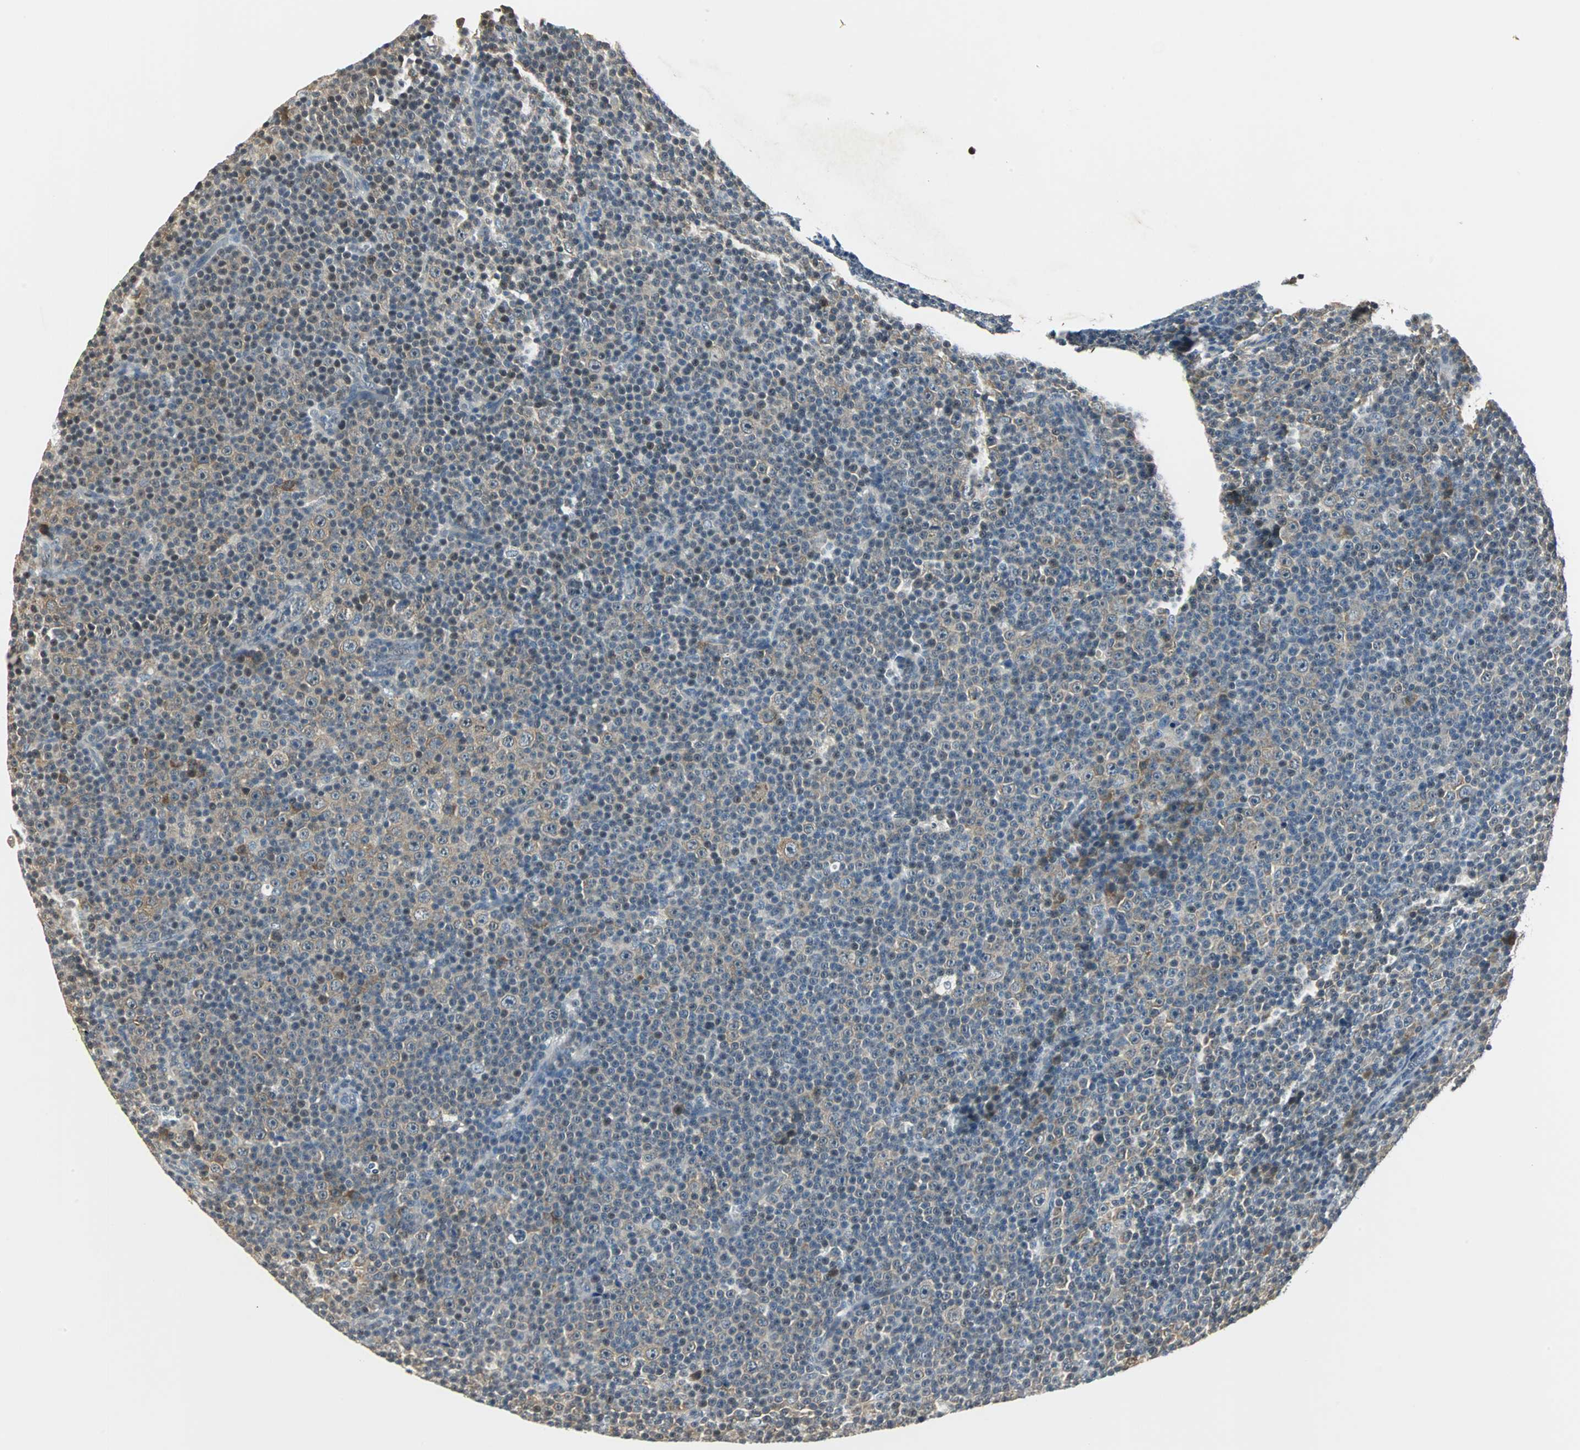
{"staining": {"intensity": "weak", "quantity": "25%-75%", "location": "cytoplasmic/membranous"}, "tissue": "lymphoma", "cell_type": "Tumor cells", "image_type": "cancer", "snomed": [{"axis": "morphology", "description": "Malignant lymphoma, non-Hodgkin's type, Low grade"}, {"axis": "topography", "description": "Lymph node"}], "caption": "Immunohistochemistry histopathology image of neoplastic tissue: low-grade malignant lymphoma, non-Hodgkin's type stained using IHC displays low levels of weak protein expression localized specifically in the cytoplasmic/membranous of tumor cells, appearing as a cytoplasmic/membranous brown color.", "gene": "CCT5", "patient": {"sex": "female", "age": 67}}